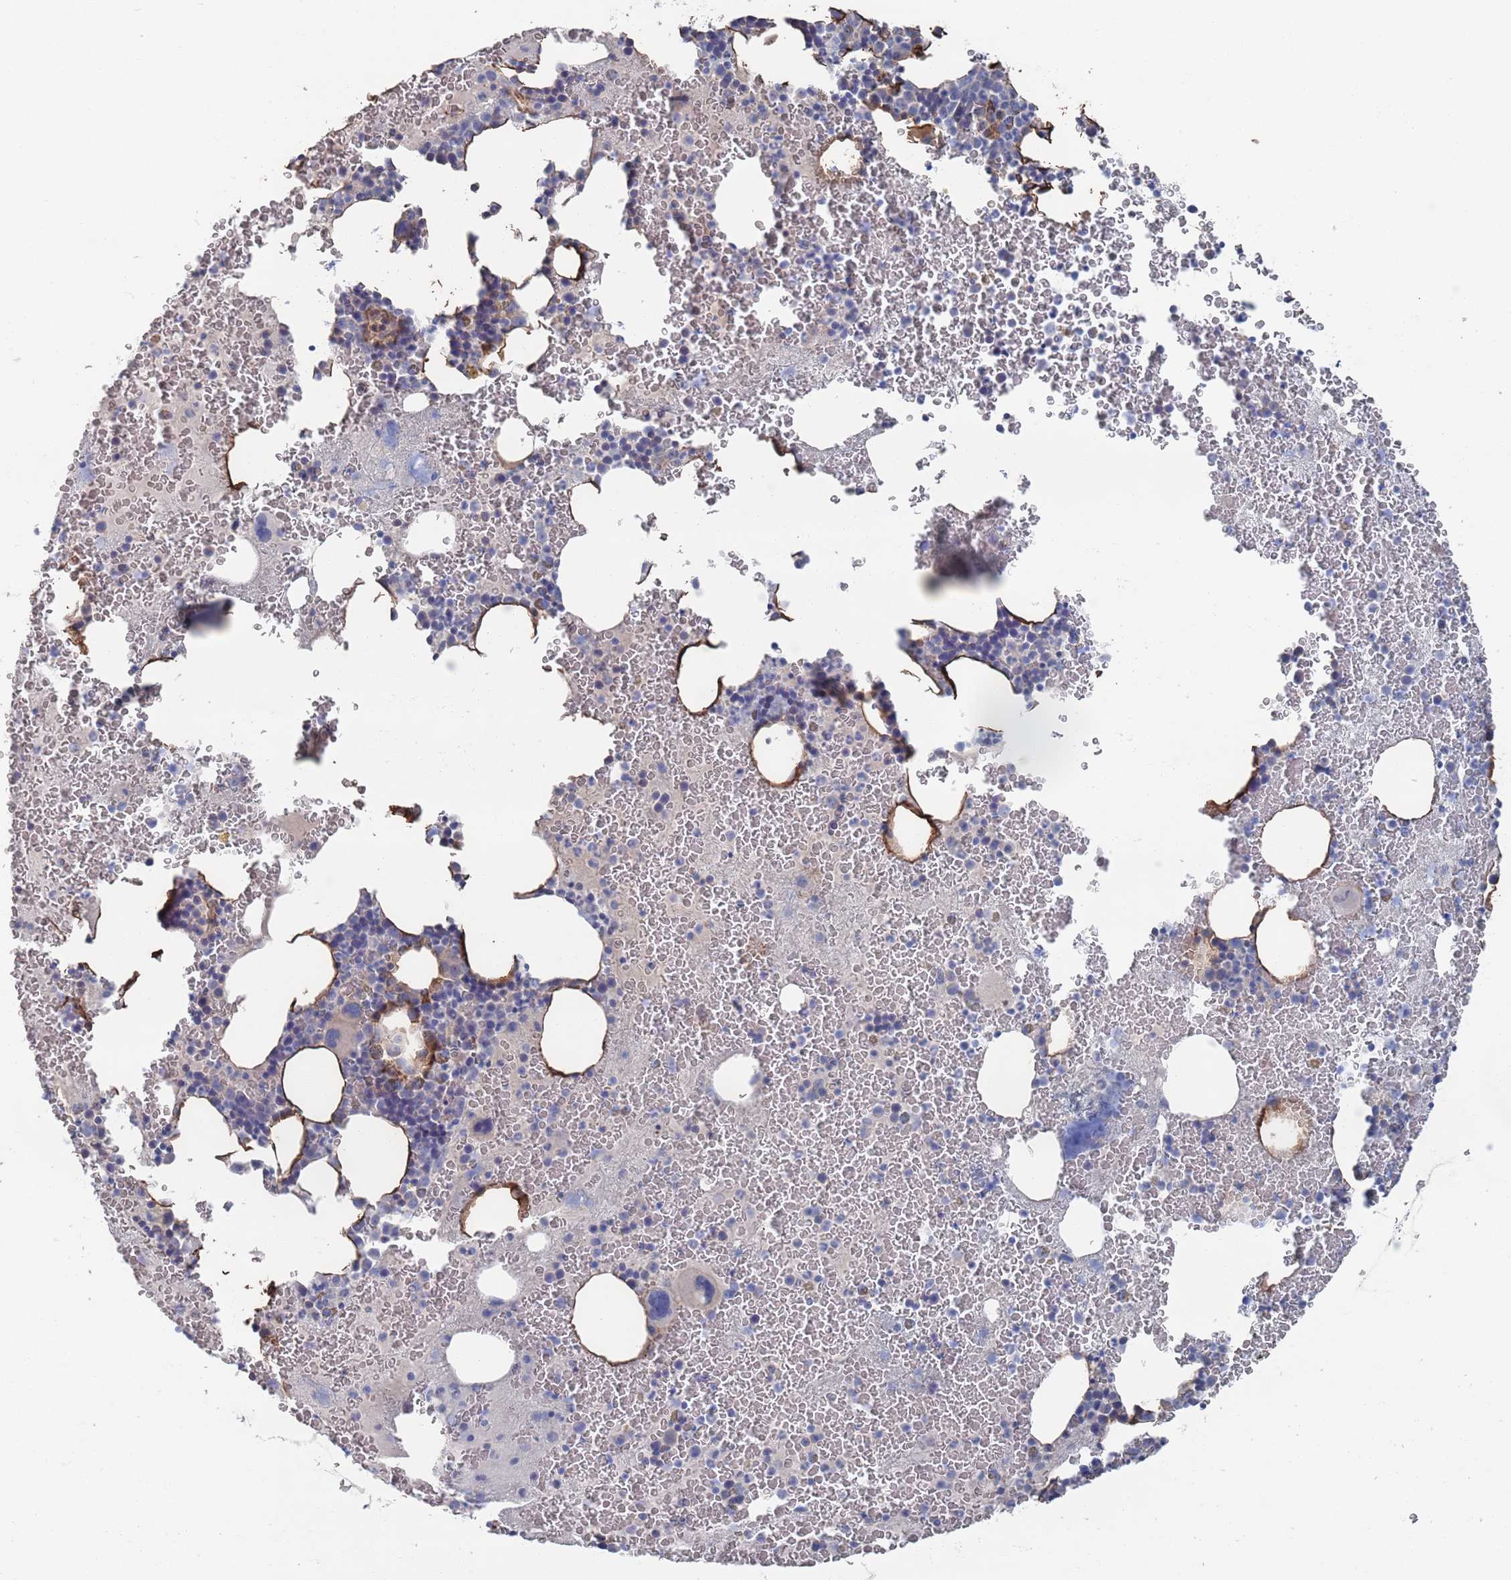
{"staining": {"intensity": "moderate", "quantity": "<25%", "location": "cytoplasmic/membranous"}, "tissue": "bone marrow", "cell_type": "Hematopoietic cells", "image_type": "normal", "snomed": [{"axis": "morphology", "description": "Normal tissue, NOS"}, {"axis": "topography", "description": "Bone marrow"}], "caption": "IHC of benign human bone marrow shows low levels of moderate cytoplasmic/membranous staining in about <25% of hematopoietic cells.", "gene": "TMCO3", "patient": {"sex": "male", "age": 26}}